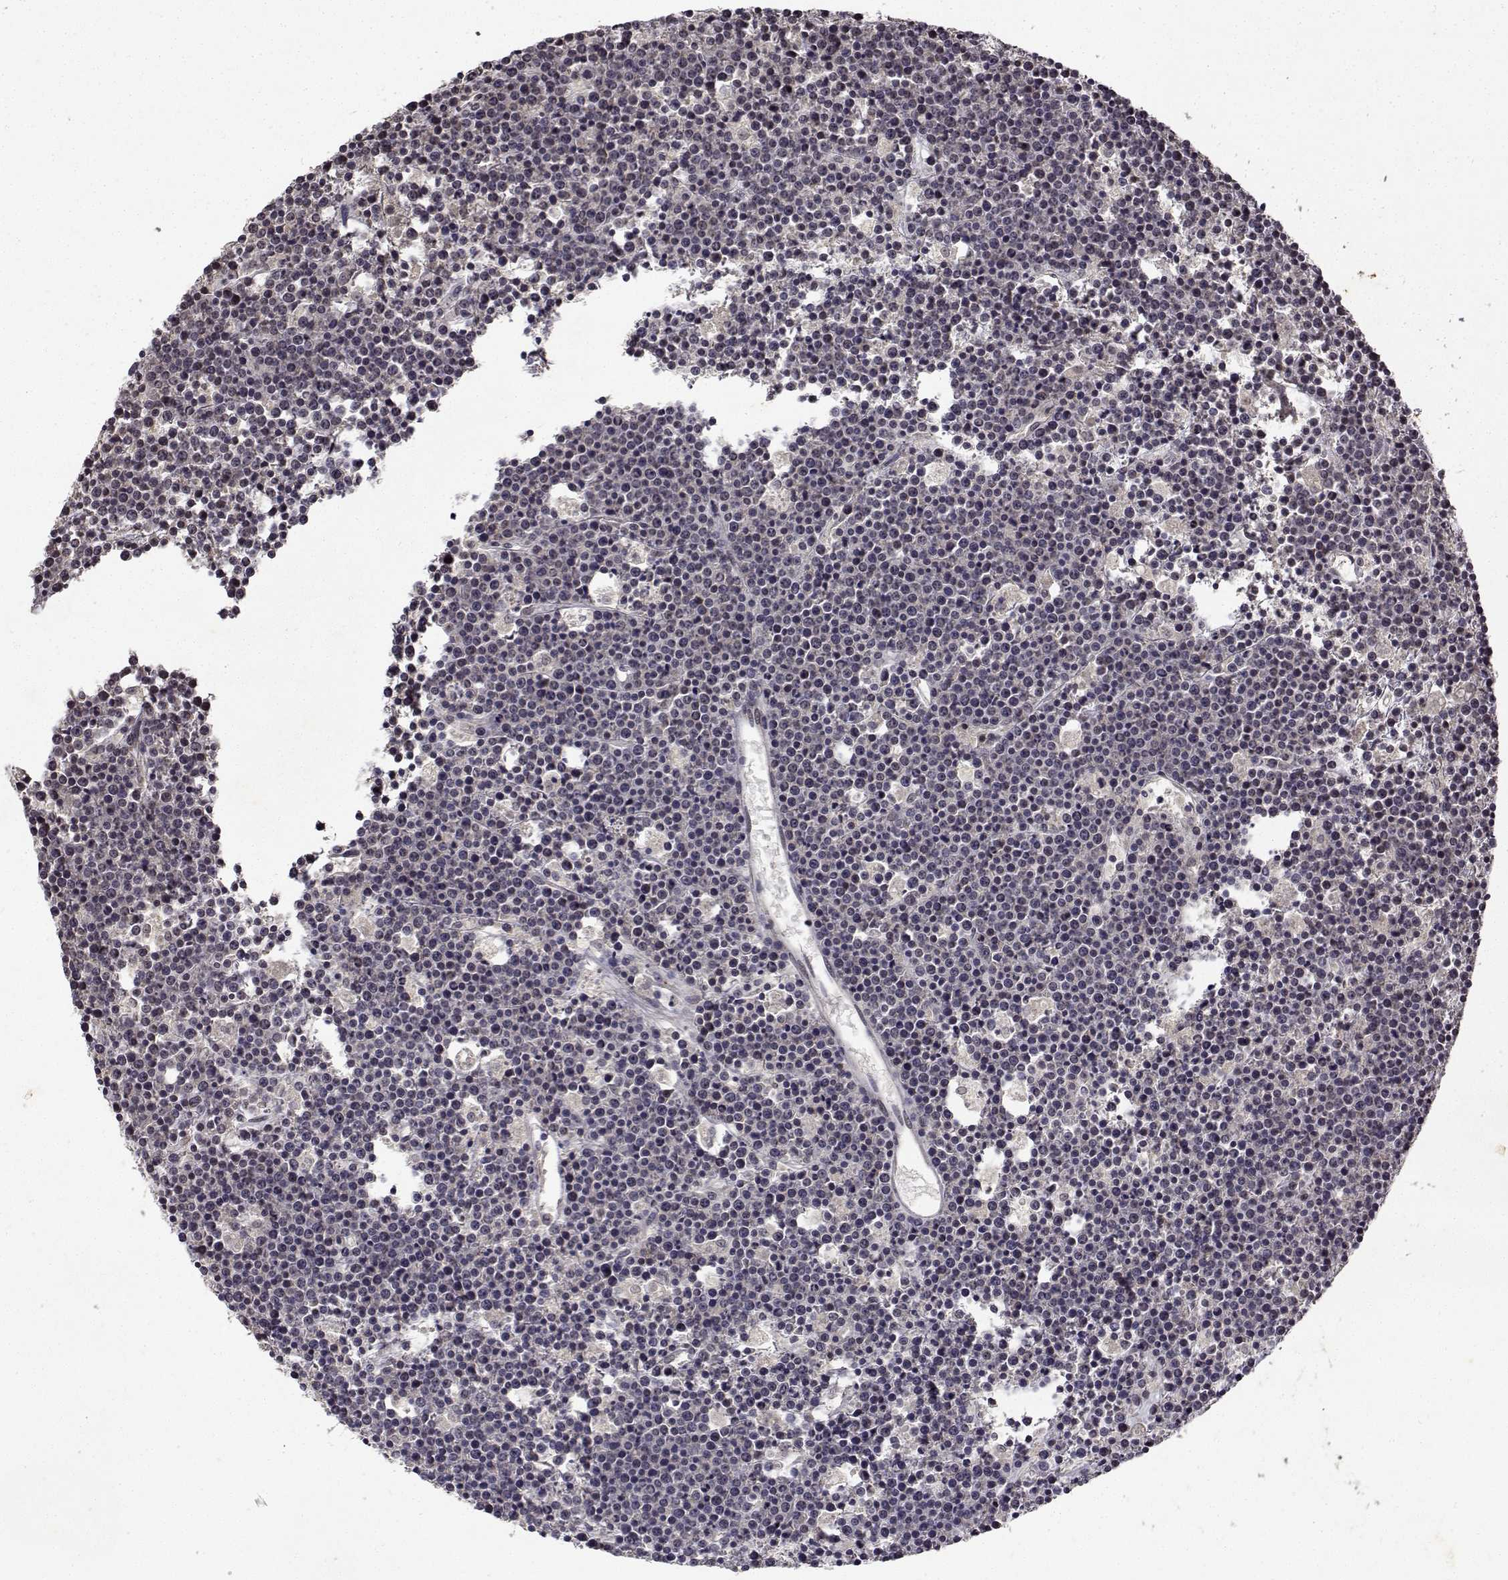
{"staining": {"intensity": "negative", "quantity": "none", "location": "none"}, "tissue": "lymphoma", "cell_type": "Tumor cells", "image_type": "cancer", "snomed": [{"axis": "morphology", "description": "Malignant lymphoma, non-Hodgkin's type, High grade"}, {"axis": "topography", "description": "Ovary"}], "caption": "Tumor cells are negative for brown protein staining in malignant lymphoma, non-Hodgkin's type (high-grade).", "gene": "BDNF", "patient": {"sex": "female", "age": 56}}